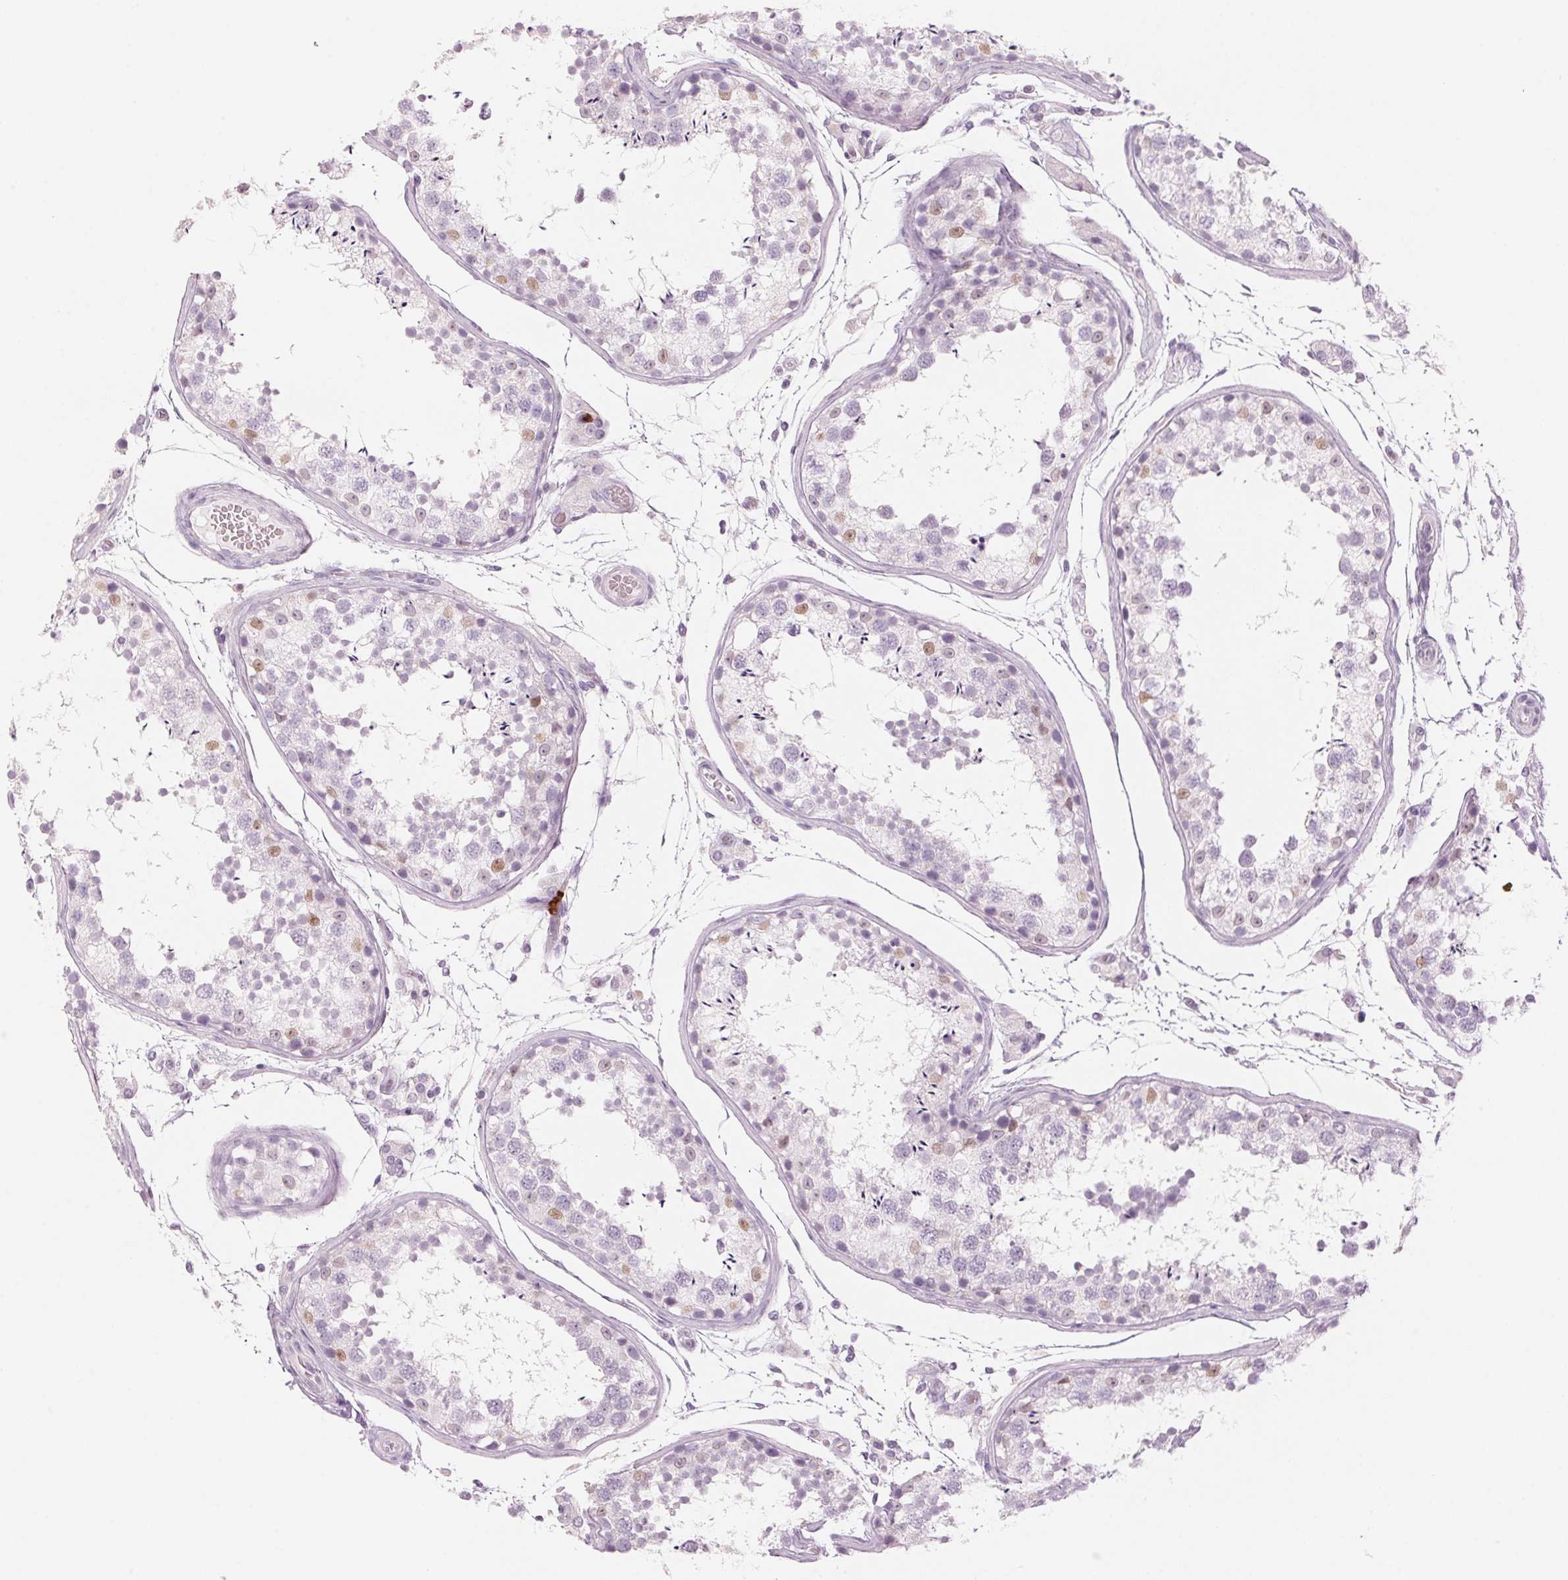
{"staining": {"intensity": "weak", "quantity": "<25%", "location": "nuclear"}, "tissue": "testis", "cell_type": "Cells in seminiferous ducts", "image_type": "normal", "snomed": [{"axis": "morphology", "description": "Normal tissue, NOS"}, {"axis": "topography", "description": "Testis"}], "caption": "Testis was stained to show a protein in brown. There is no significant staining in cells in seminiferous ducts. (DAB (3,3'-diaminobenzidine) immunohistochemistry (IHC) visualized using brightfield microscopy, high magnification).", "gene": "KLK7", "patient": {"sex": "male", "age": 29}}